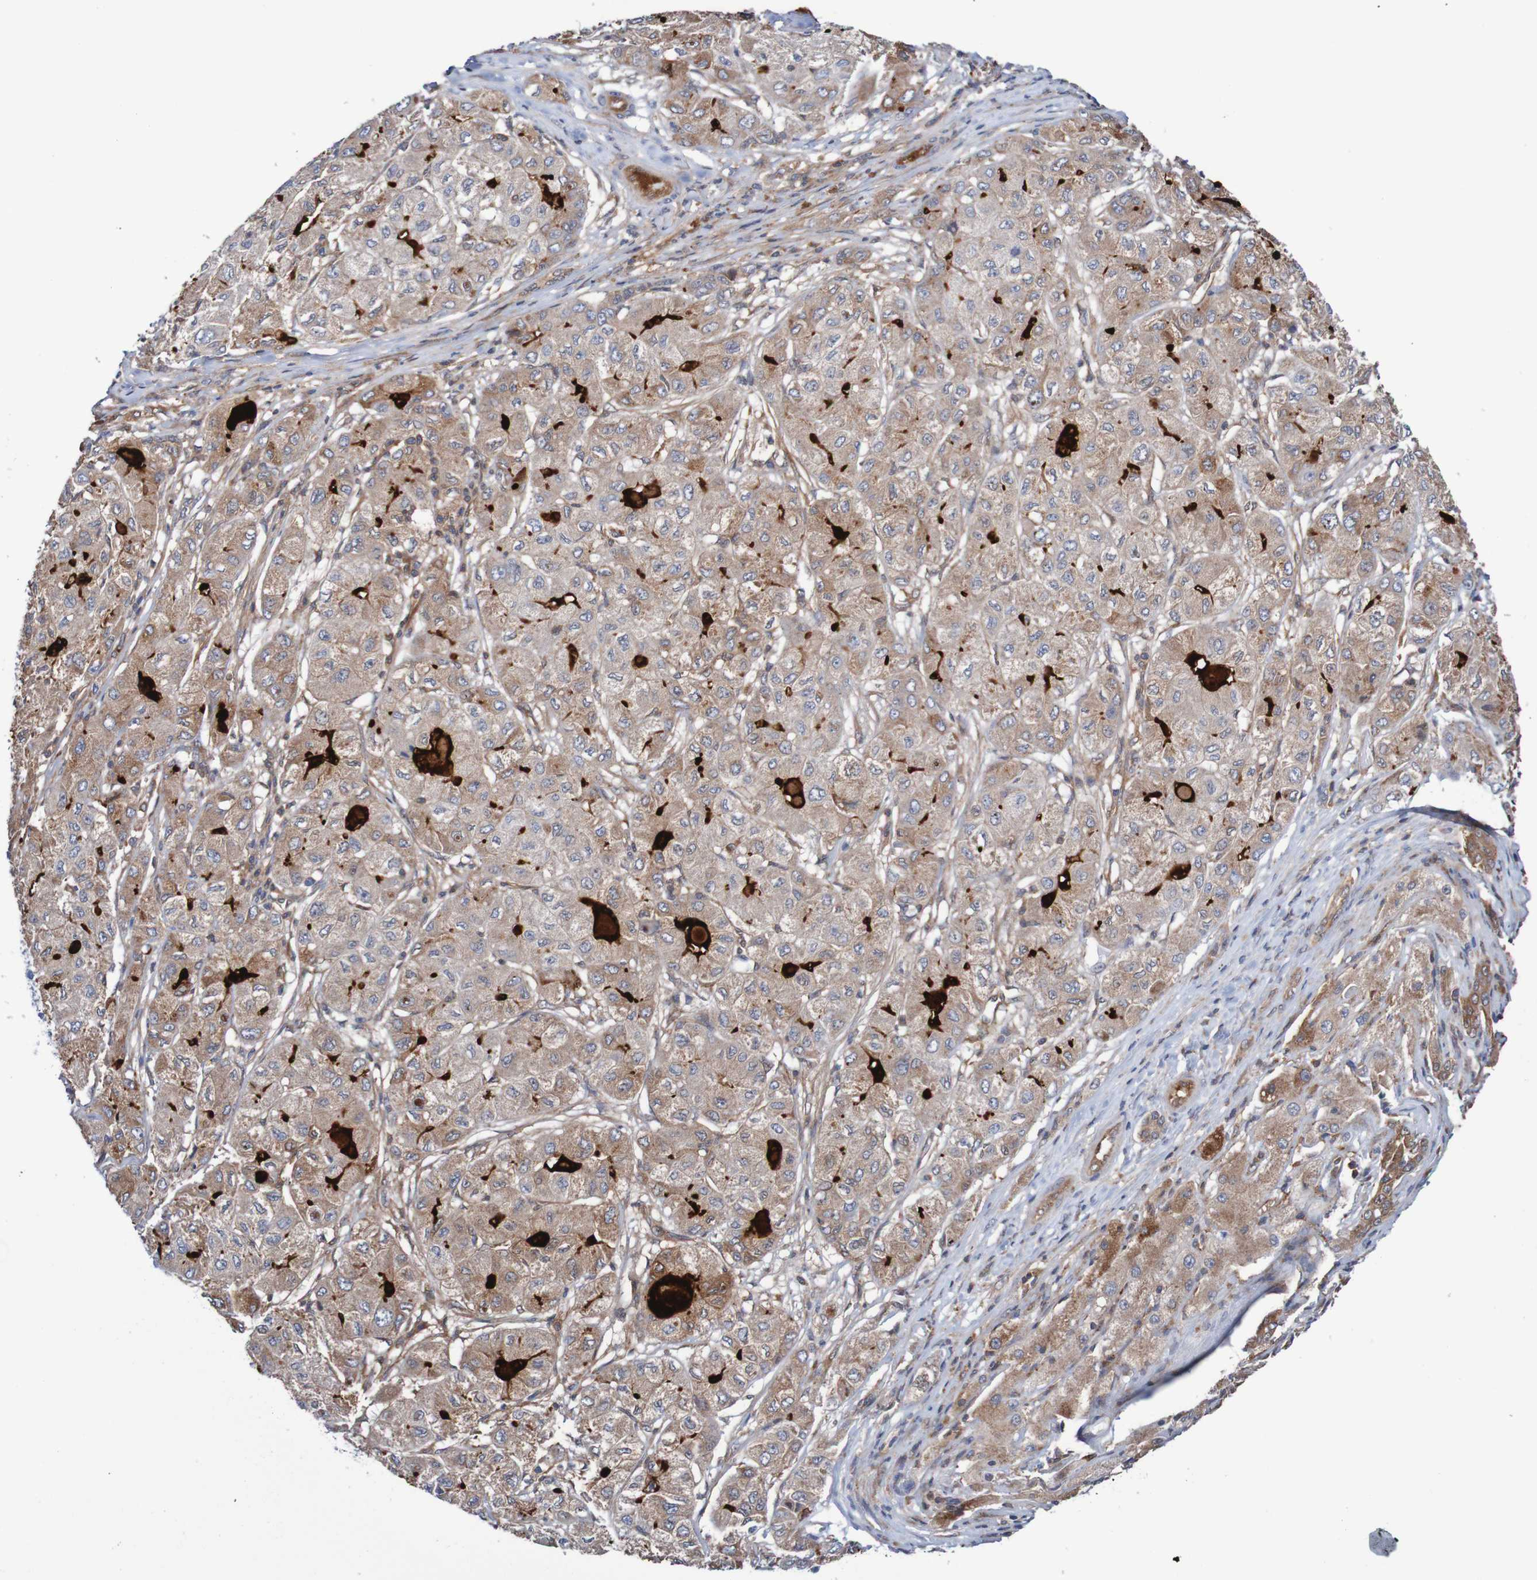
{"staining": {"intensity": "weak", "quantity": ">75%", "location": "cytoplasmic/membranous"}, "tissue": "liver cancer", "cell_type": "Tumor cells", "image_type": "cancer", "snomed": [{"axis": "morphology", "description": "Carcinoma, Hepatocellular, NOS"}, {"axis": "topography", "description": "Liver"}], "caption": "The histopathology image exhibits a brown stain indicating the presence of a protein in the cytoplasmic/membranous of tumor cells in liver cancer.", "gene": "RIGI", "patient": {"sex": "male", "age": 80}}